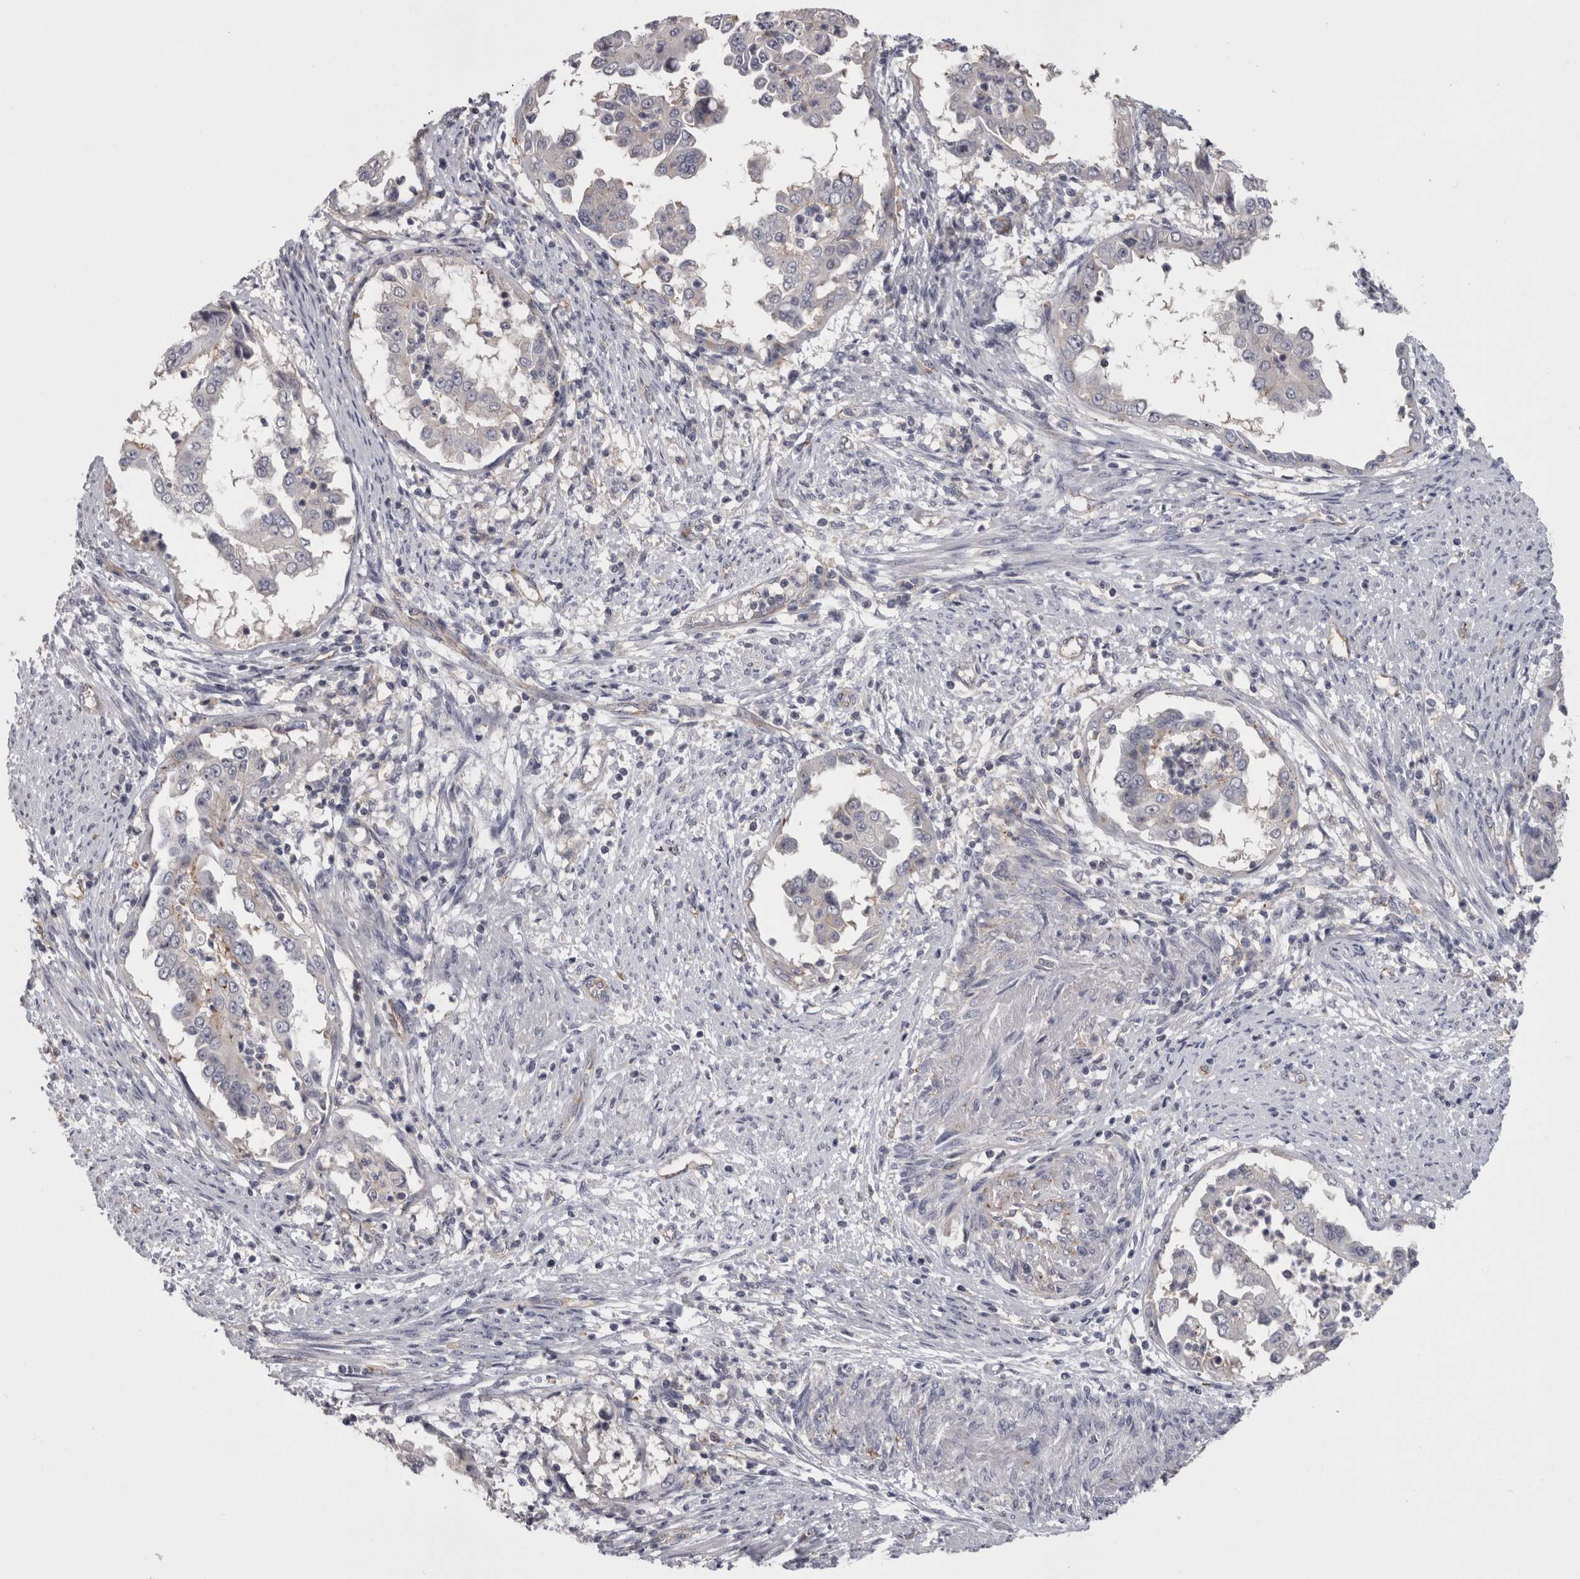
{"staining": {"intensity": "negative", "quantity": "none", "location": "none"}, "tissue": "endometrial cancer", "cell_type": "Tumor cells", "image_type": "cancer", "snomed": [{"axis": "morphology", "description": "Adenocarcinoma, NOS"}, {"axis": "topography", "description": "Endometrium"}], "caption": "Immunohistochemical staining of endometrial cancer reveals no significant expression in tumor cells.", "gene": "LYZL6", "patient": {"sex": "female", "age": 85}}